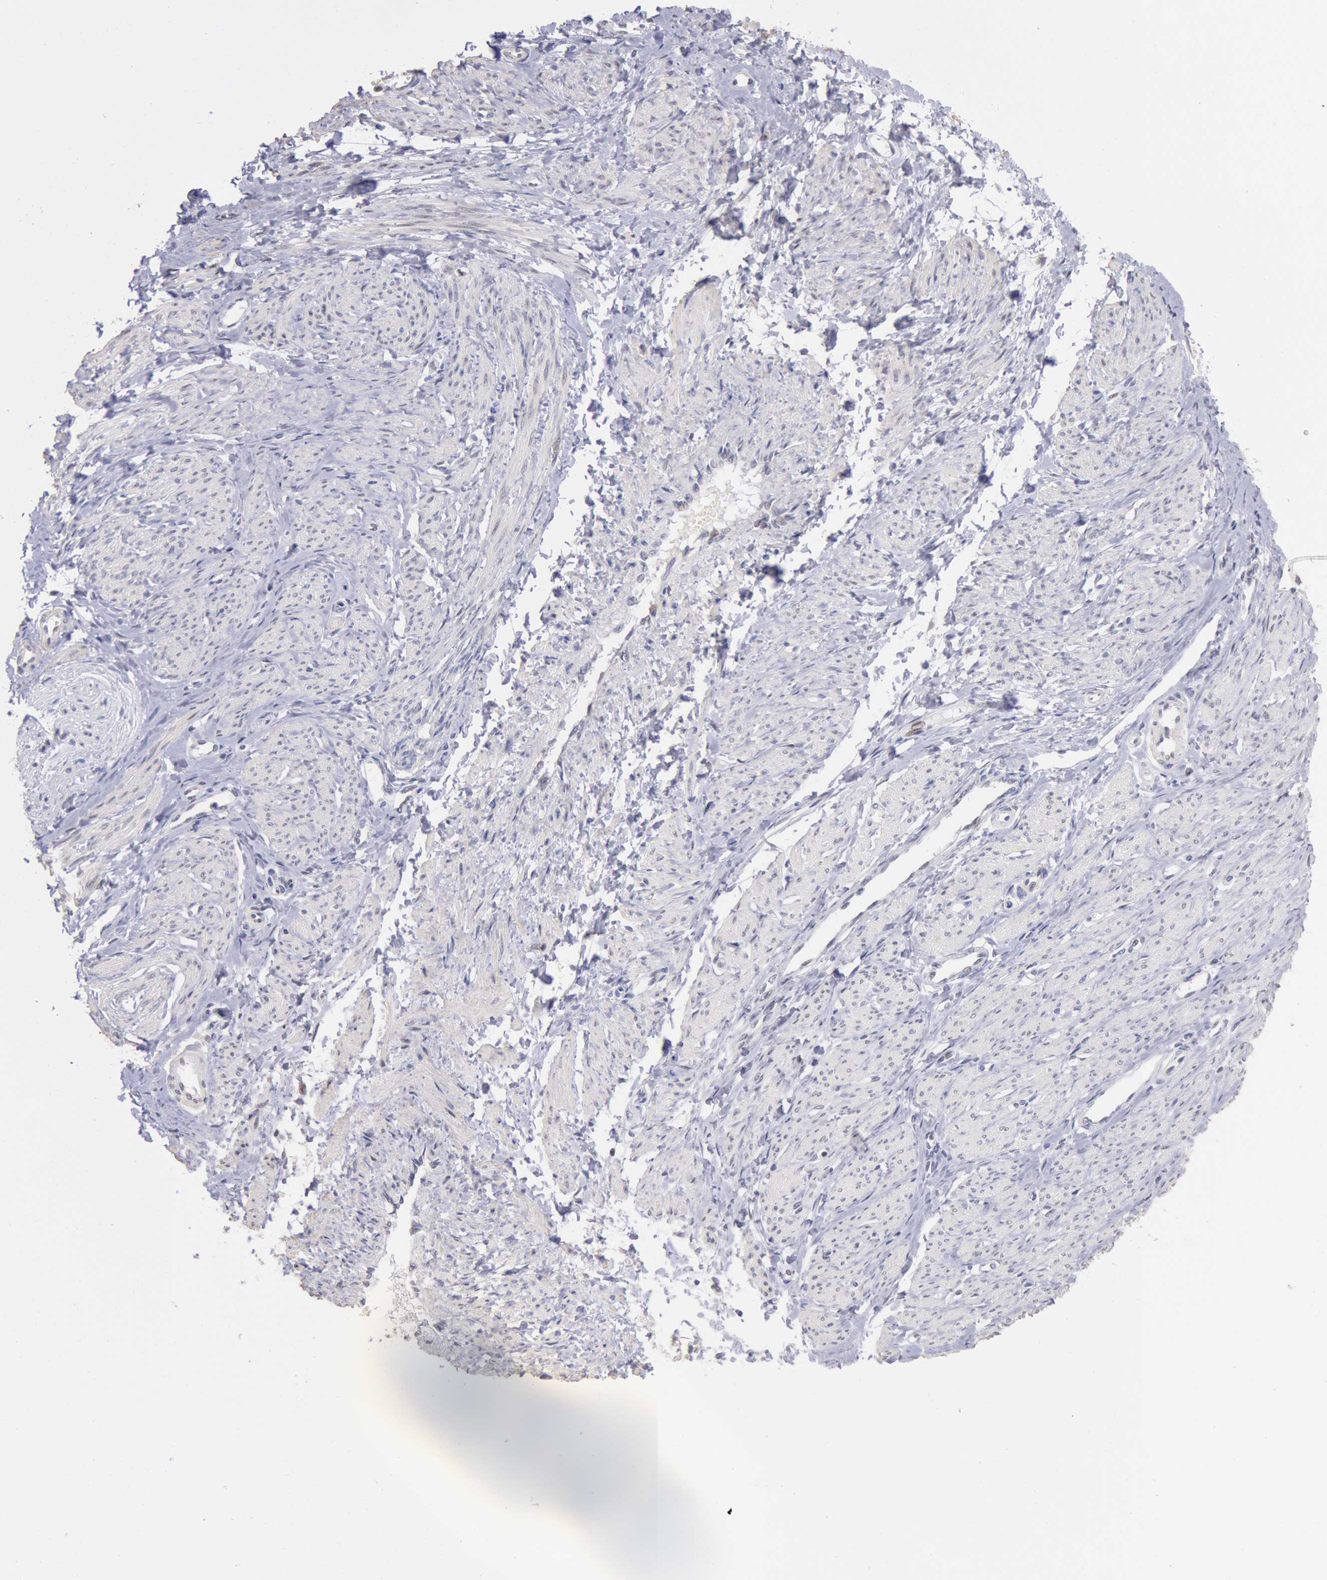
{"staining": {"intensity": "negative", "quantity": "none", "location": "none"}, "tissue": "smooth muscle", "cell_type": "Smooth muscle cells", "image_type": "normal", "snomed": [{"axis": "morphology", "description": "Normal tissue, NOS"}, {"axis": "topography", "description": "Smooth muscle"}, {"axis": "topography", "description": "Uterus"}], "caption": "DAB immunohistochemical staining of unremarkable human smooth muscle shows no significant expression in smooth muscle cells.", "gene": "MYH6", "patient": {"sex": "female", "age": 39}}